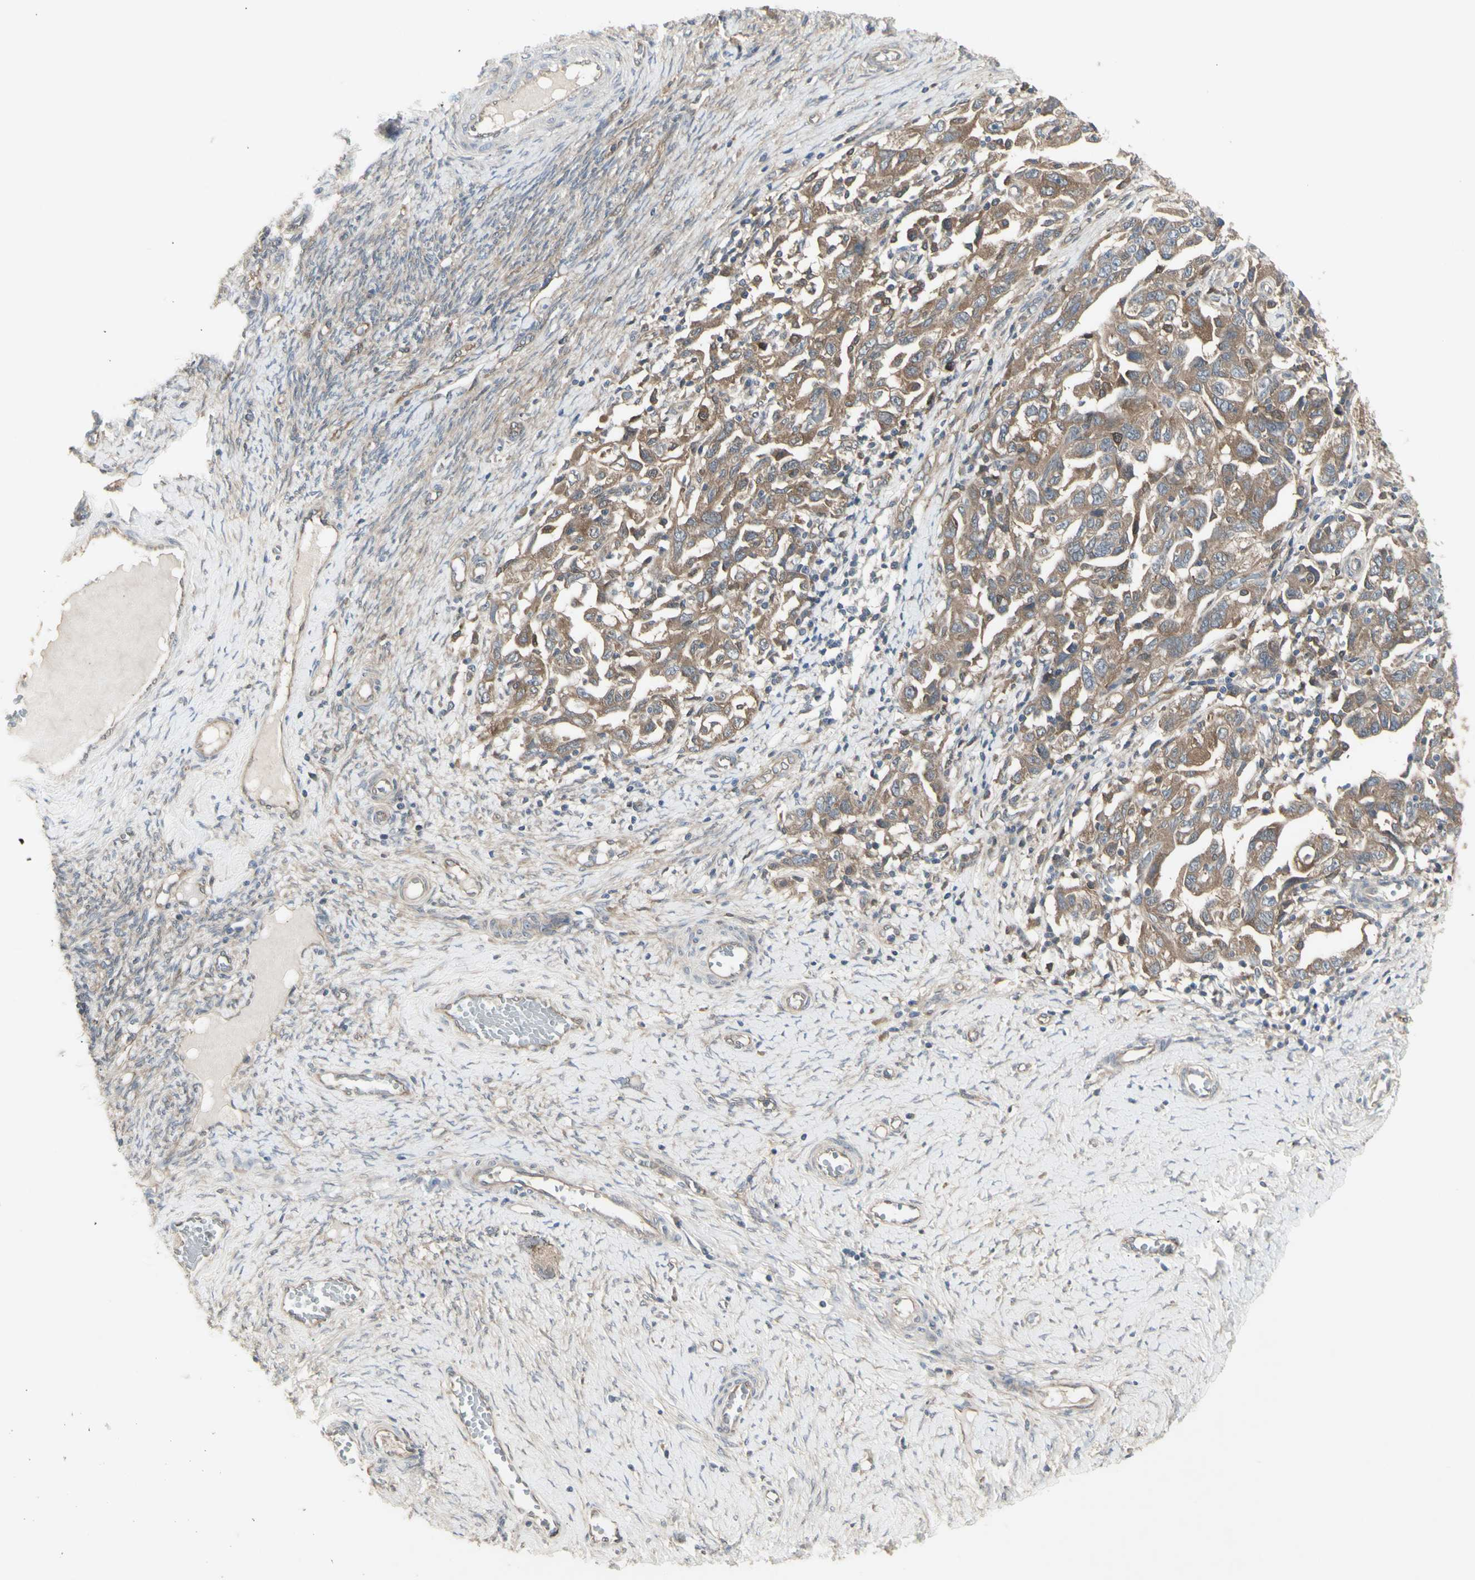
{"staining": {"intensity": "moderate", "quantity": ">75%", "location": "cytoplasmic/membranous,nuclear"}, "tissue": "ovarian cancer", "cell_type": "Tumor cells", "image_type": "cancer", "snomed": [{"axis": "morphology", "description": "Carcinoma, NOS"}, {"axis": "morphology", "description": "Cystadenocarcinoma, serous, NOS"}, {"axis": "topography", "description": "Ovary"}], "caption": "Tumor cells demonstrate medium levels of moderate cytoplasmic/membranous and nuclear expression in about >75% of cells in ovarian cancer.", "gene": "CHURC1-FNTB", "patient": {"sex": "female", "age": 69}}